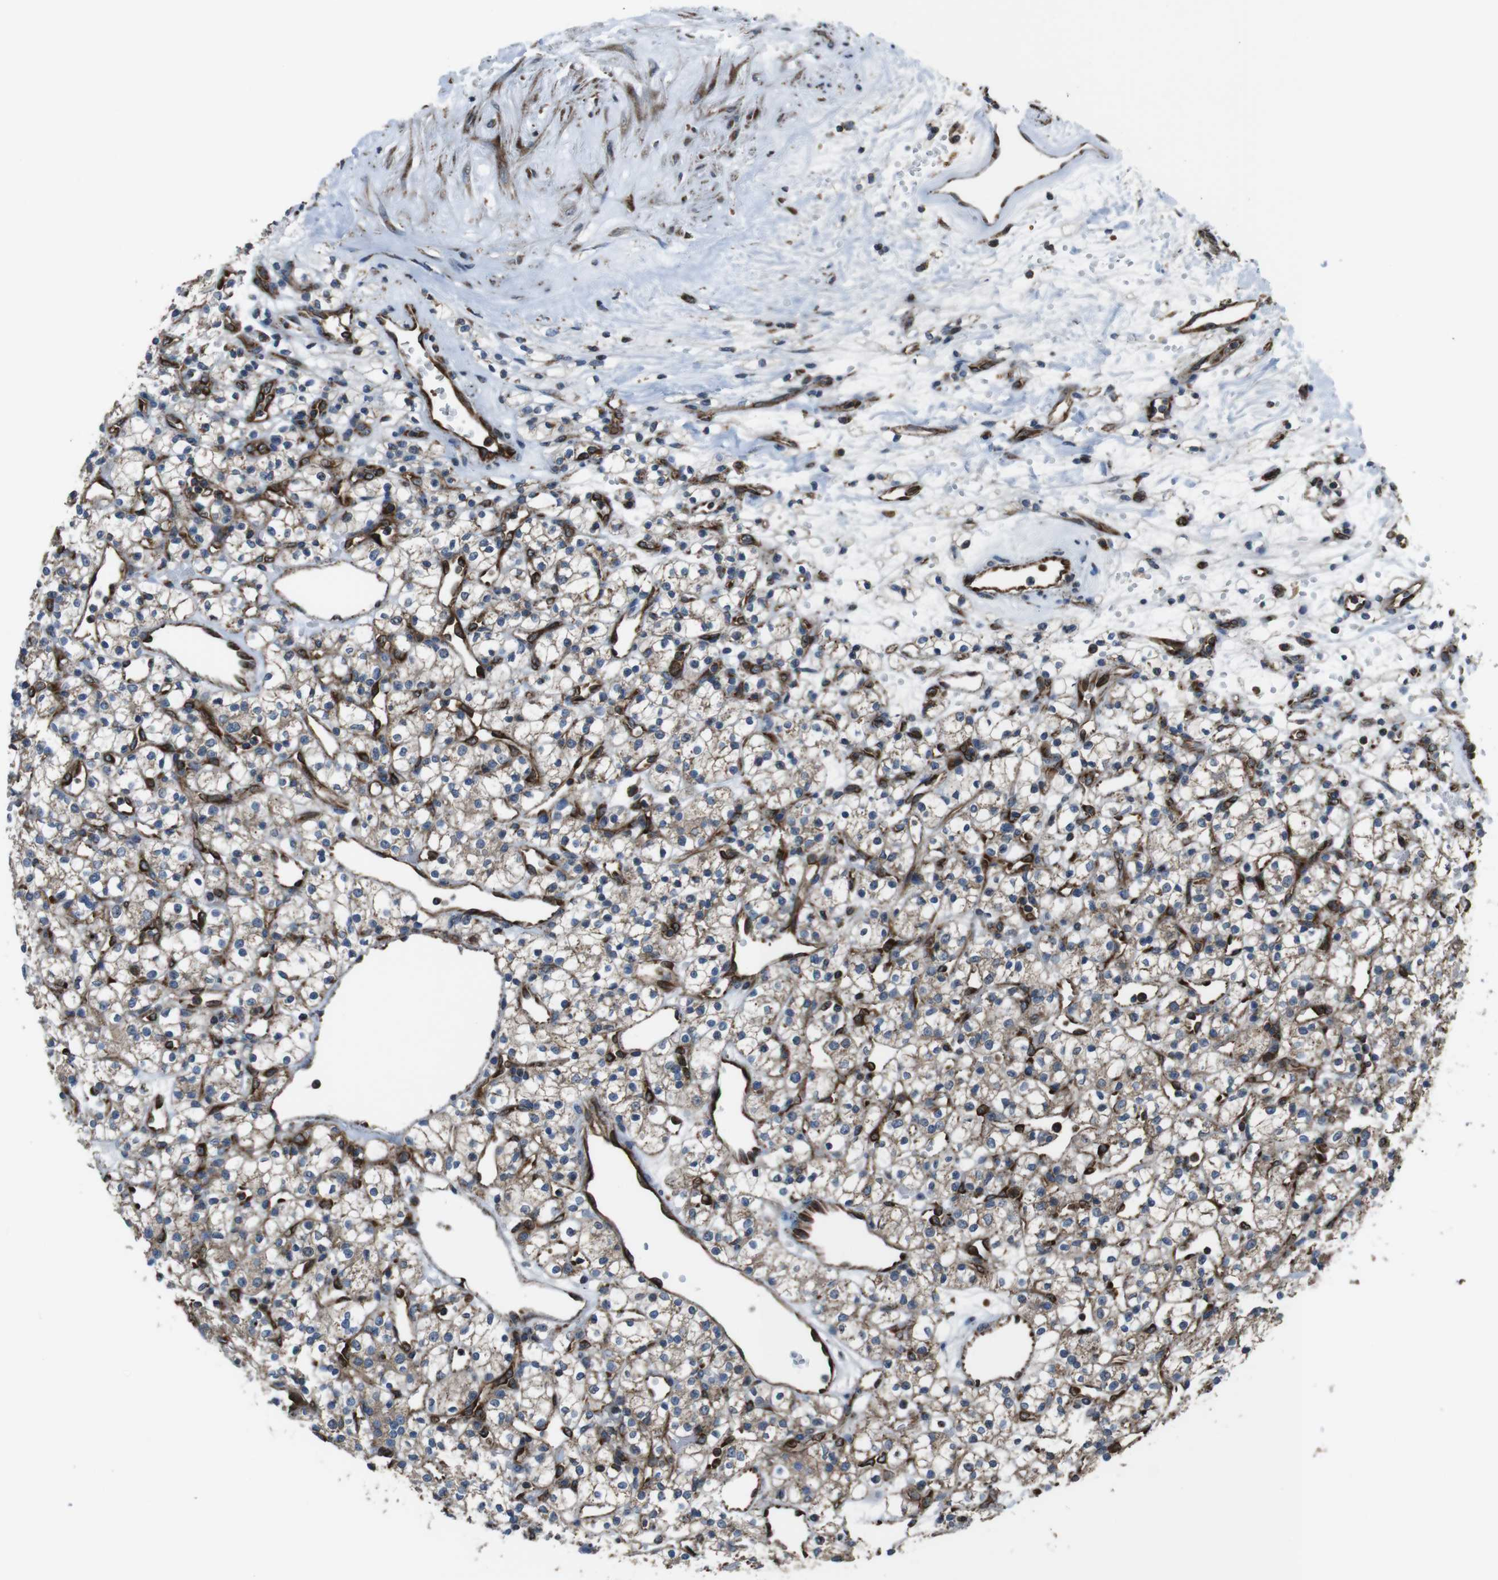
{"staining": {"intensity": "weak", "quantity": ">75%", "location": "cytoplasmic/membranous"}, "tissue": "renal cancer", "cell_type": "Tumor cells", "image_type": "cancer", "snomed": [{"axis": "morphology", "description": "Adenocarcinoma, NOS"}, {"axis": "topography", "description": "Kidney"}], "caption": "Protein staining exhibits weak cytoplasmic/membranous positivity in about >75% of tumor cells in adenocarcinoma (renal).", "gene": "GIMAP8", "patient": {"sex": "female", "age": 60}}